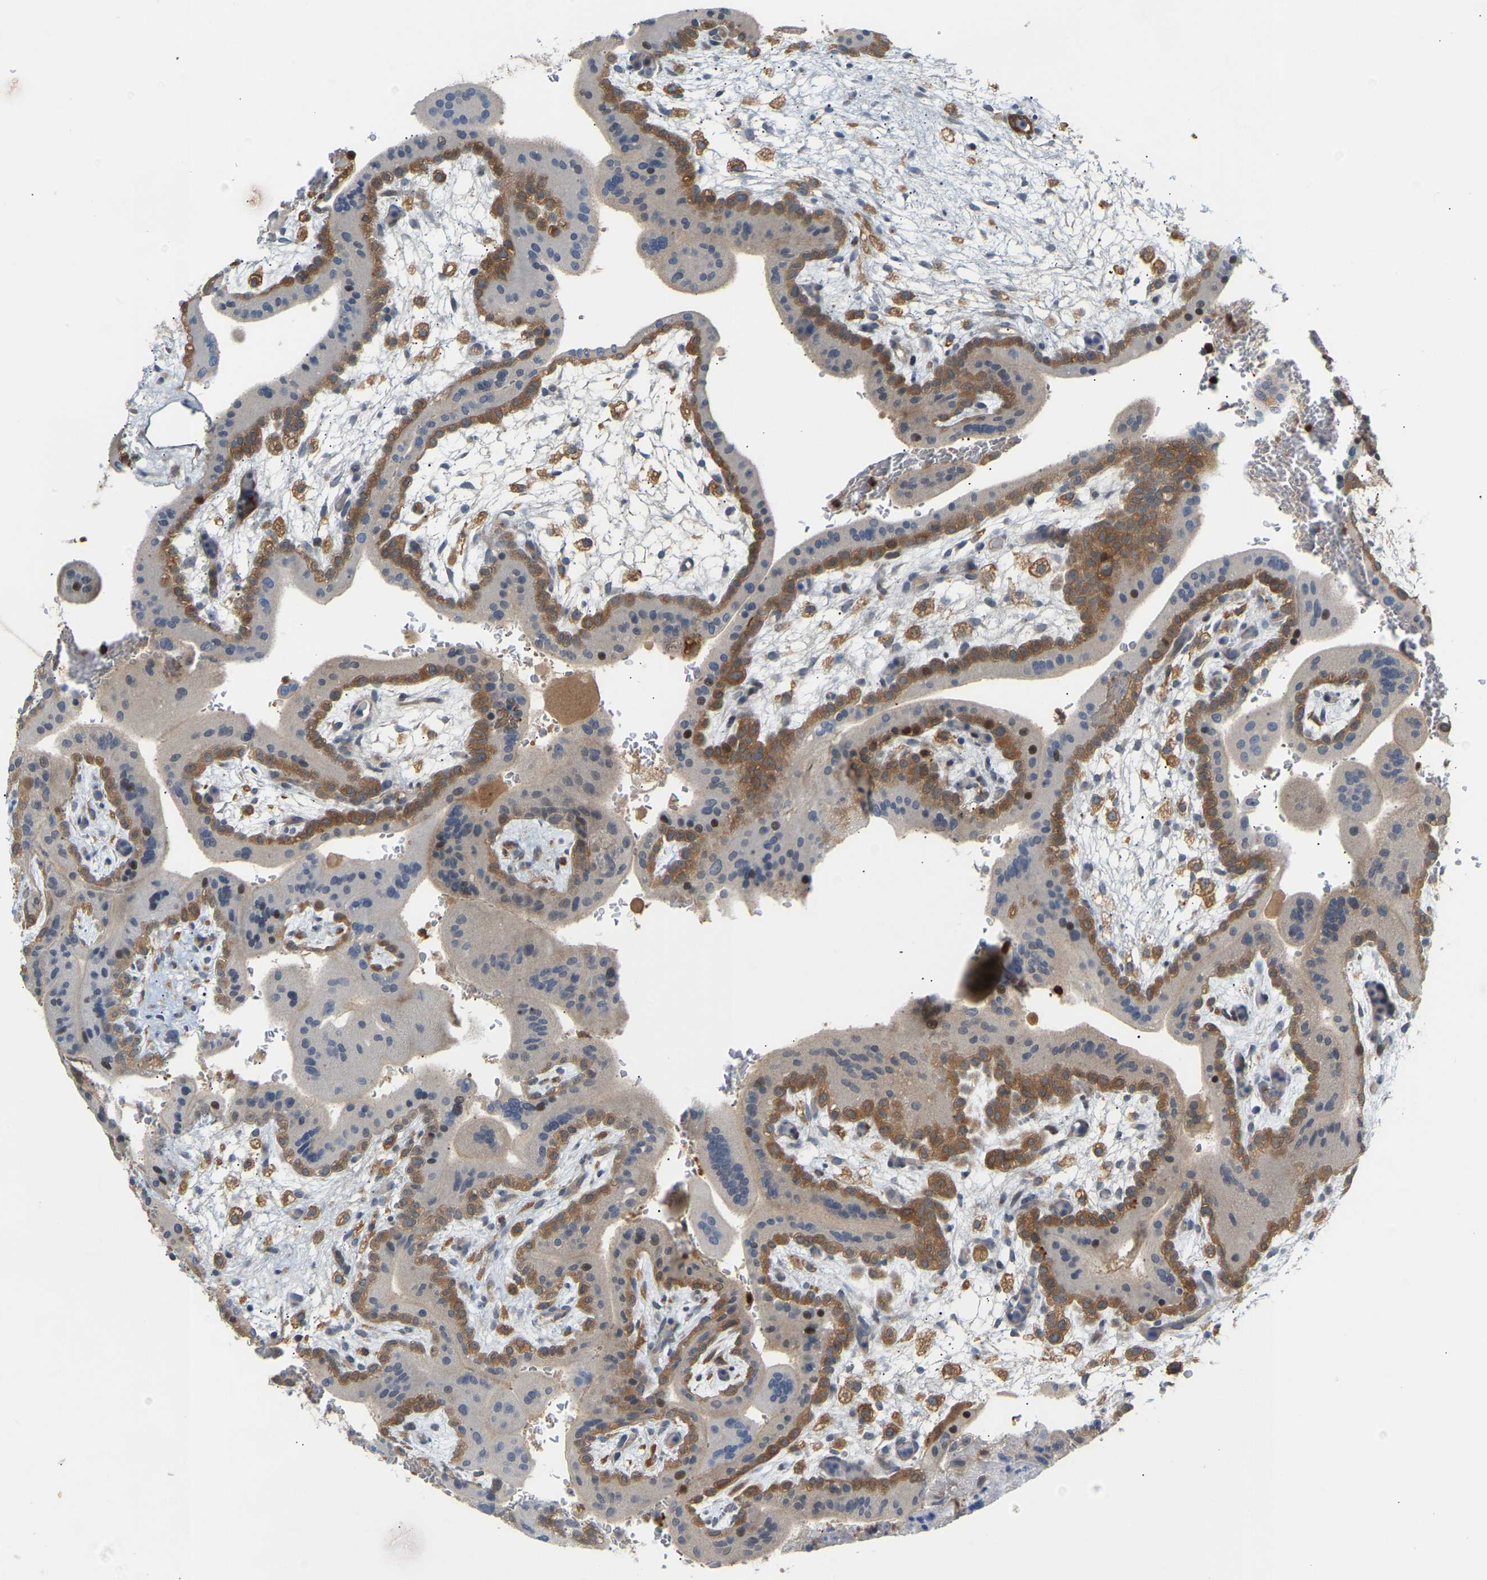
{"staining": {"intensity": "weak", "quantity": "25%-75%", "location": "cytoplasmic/membranous"}, "tissue": "placenta", "cell_type": "Decidual cells", "image_type": "normal", "snomed": [{"axis": "morphology", "description": "Normal tissue, NOS"}, {"axis": "topography", "description": "Placenta"}], "caption": "Placenta stained with immunohistochemistry shows weak cytoplasmic/membranous positivity in about 25%-75% of decidual cells.", "gene": "PLCG2", "patient": {"sex": "female", "age": 35}}